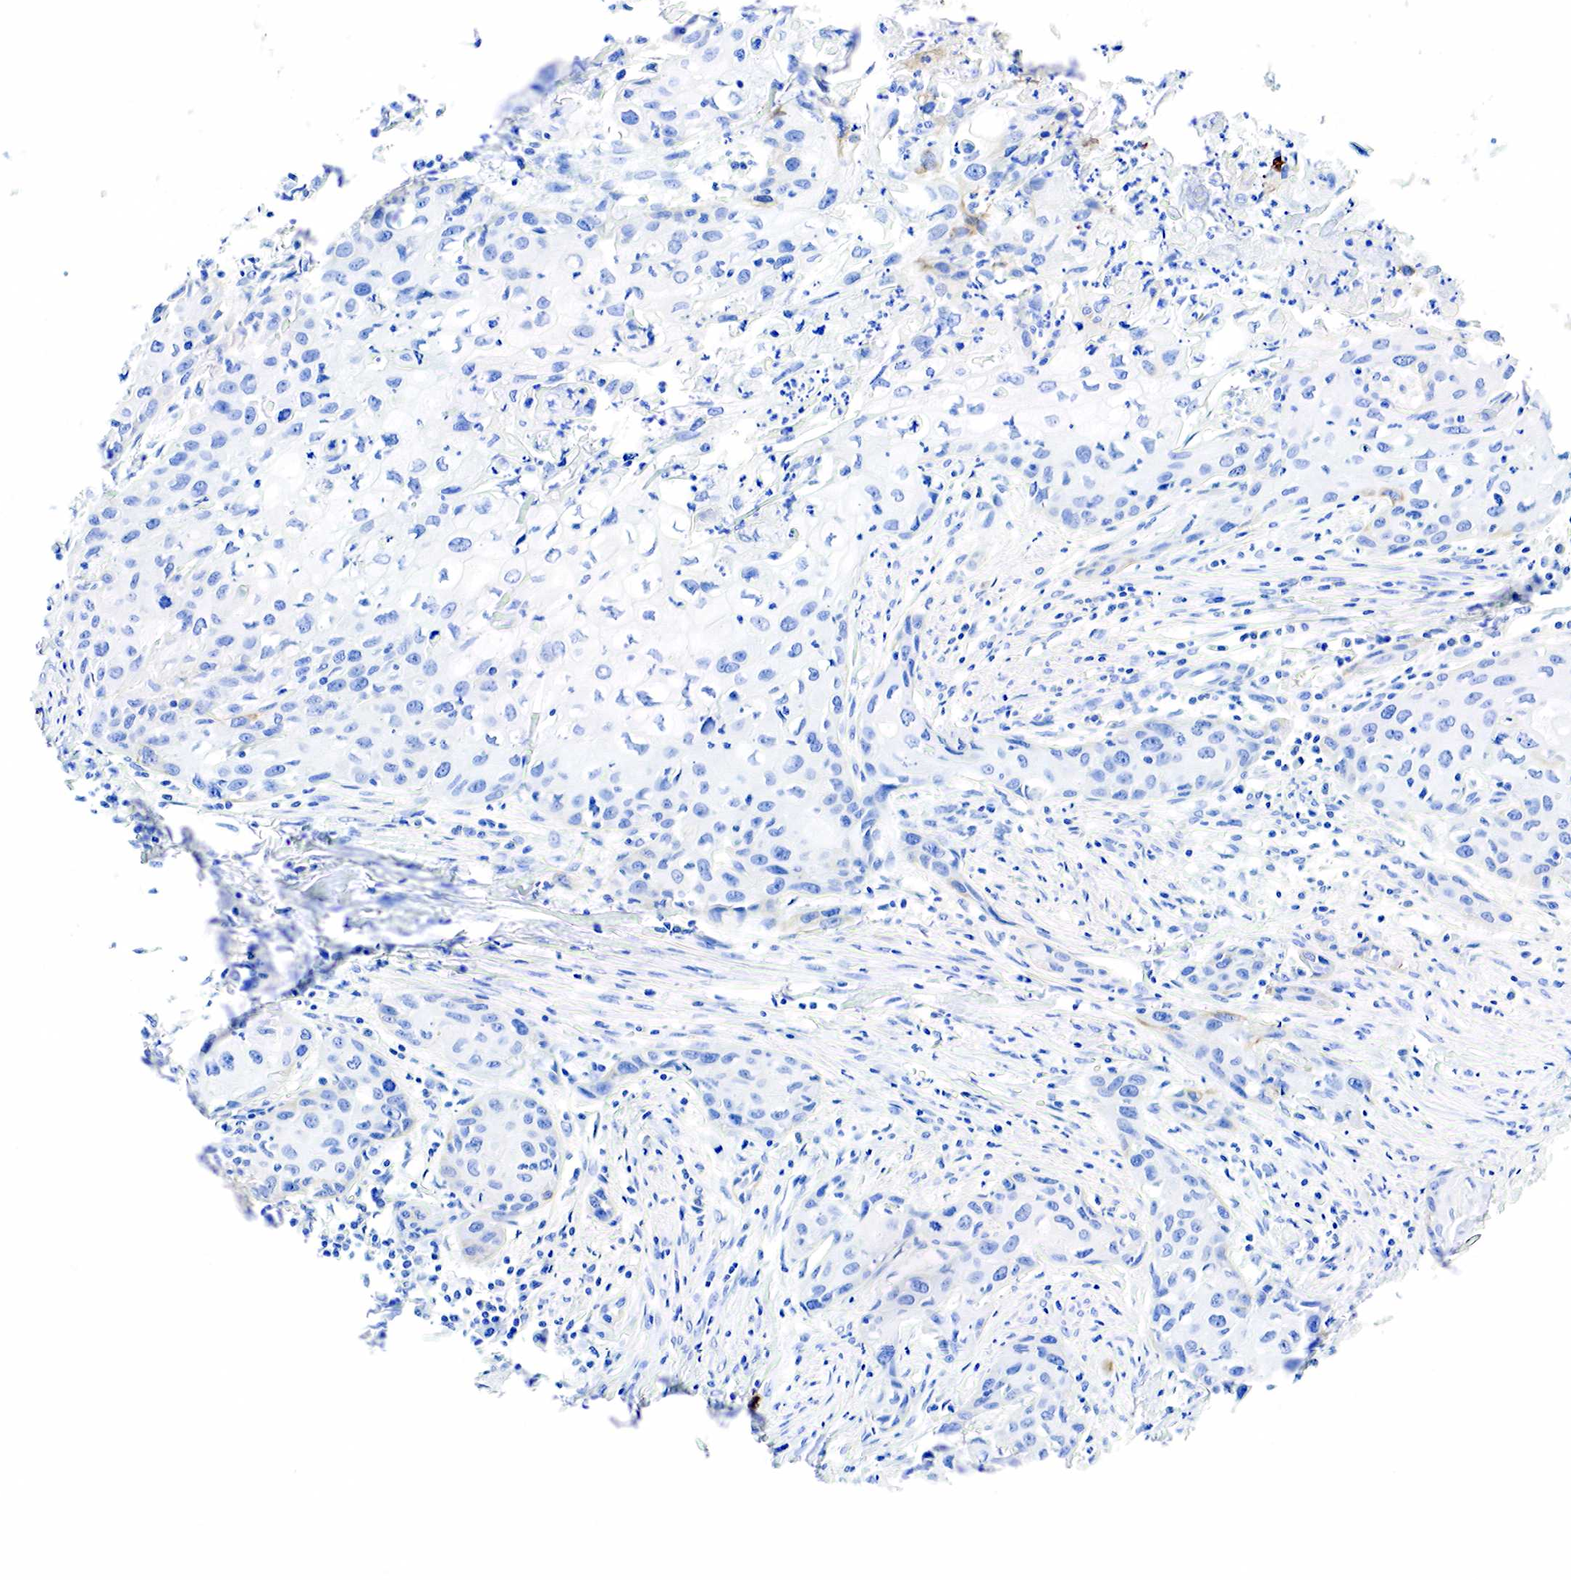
{"staining": {"intensity": "moderate", "quantity": "<25%", "location": "cytoplasmic/membranous"}, "tissue": "urothelial cancer", "cell_type": "Tumor cells", "image_type": "cancer", "snomed": [{"axis": "morphology", "description": "Urothelial carcinoma, High grade"}, {"axis": "topography", "description": "Urinary bladder"}], "caption": "Human high-grade urothelial carcinoma stained for a protein (brown) demonstrates moderate cytoplasmic/membranous positive expression in about <25% of tumor cells.", "gene": "KRT18", "patient": {"sex": "male", "age": 54}}